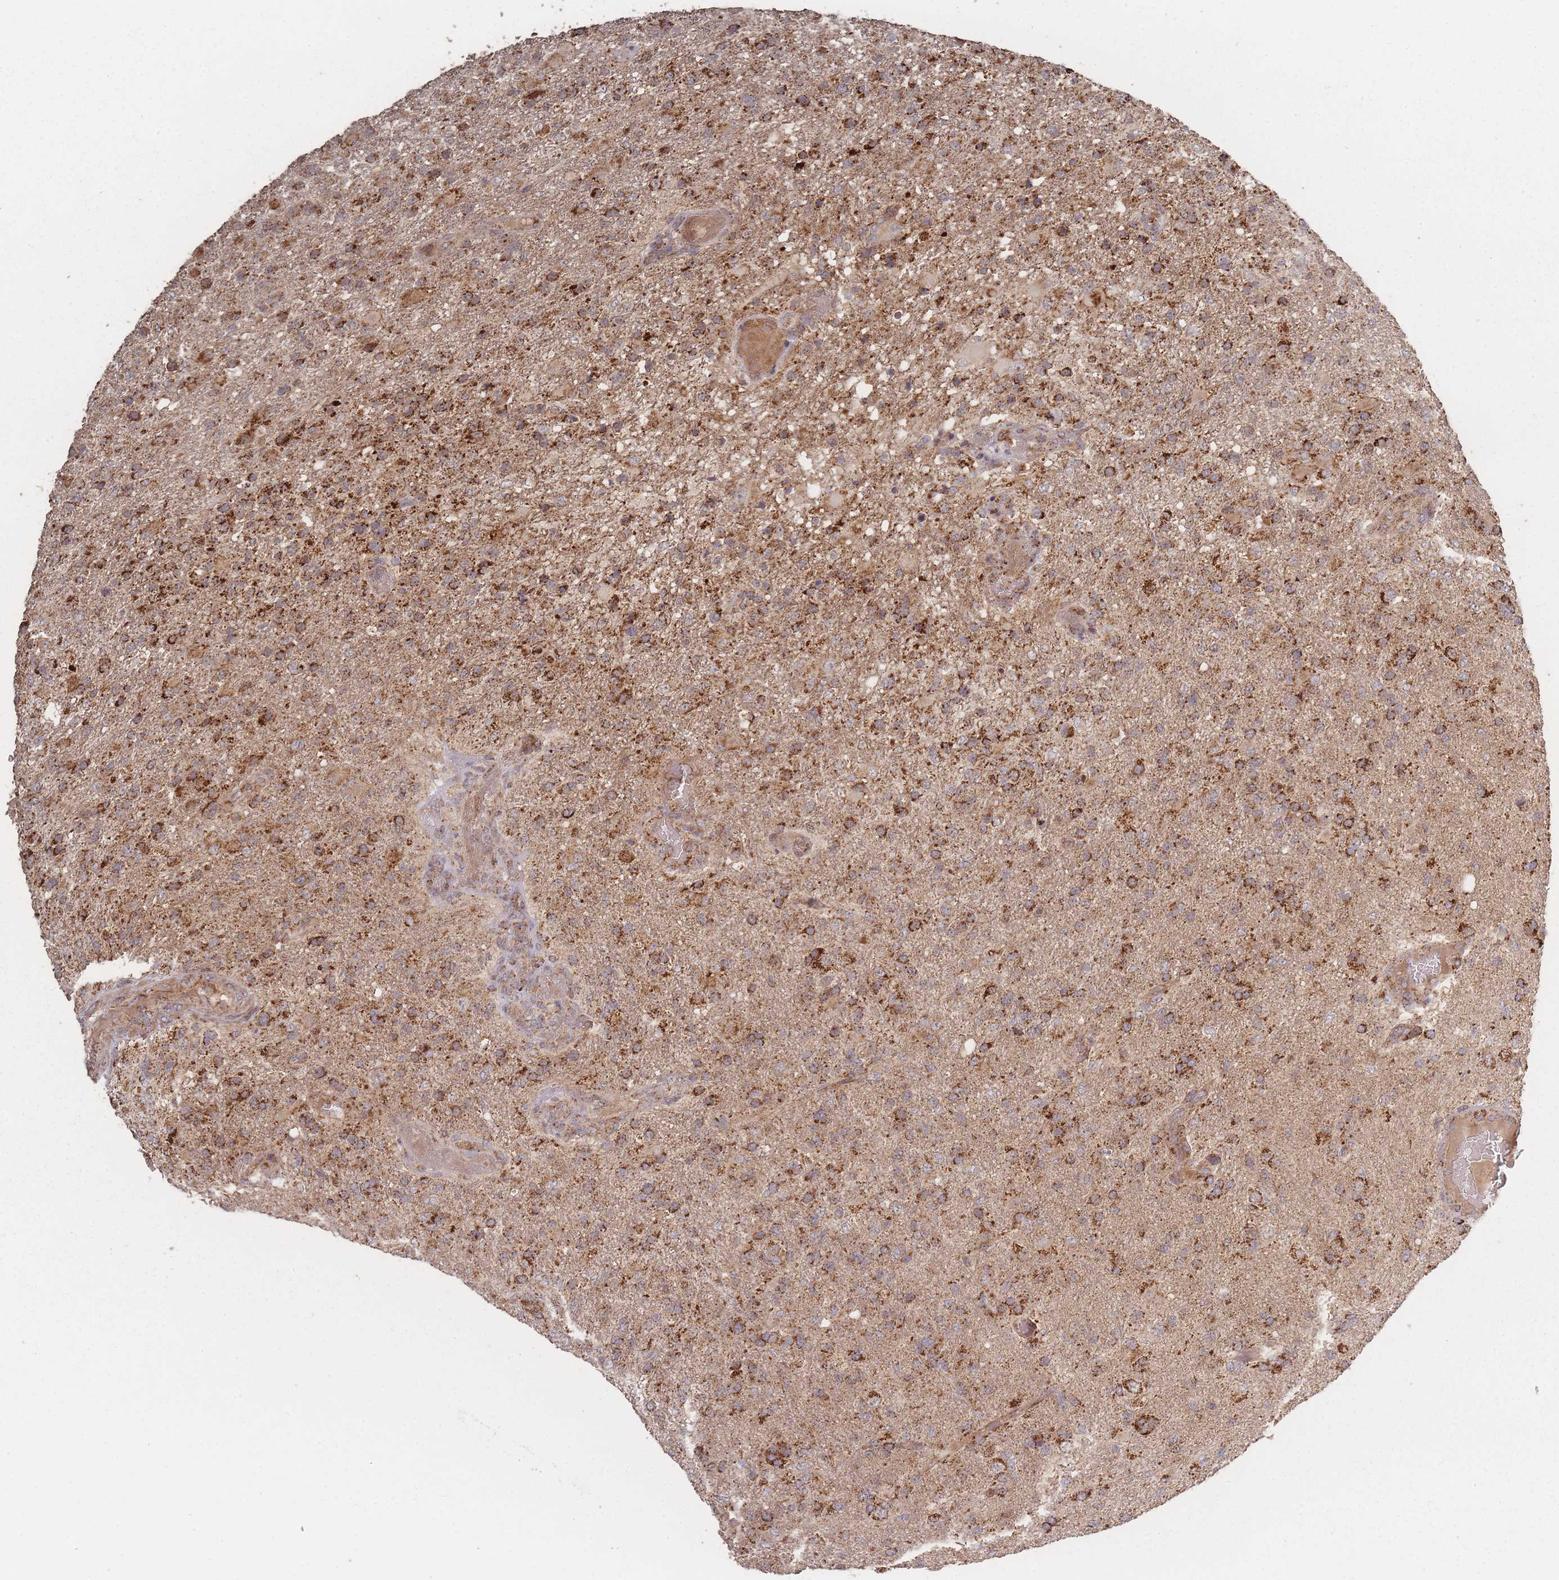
{"staining": {"intensity": "strong", "quantity": "25%-75%", "location": "cytoplasmic/membranous"}, "tissue": "glioma", "cell_type": "Tumor cells", "image_type": "cancer", "snomed": [{"axis": "morphology", "description": "Glioma, malignant, High grade"}, {"axis": "topography", "description": "Brain"}], "caption": "Glioma tissue exhibits strong cytoplasmic/membranous expression in about 25%-75% of tumor cells, visualized by immunohistochemistry. Using DAB (3,3'-diaminobenzidine) (brown) and hematoxylin (blue) stains, captured at high magnification using brightfield microscopy.", "gene": "LYRM7", "patient": {"sex": "female", "age": 74}}